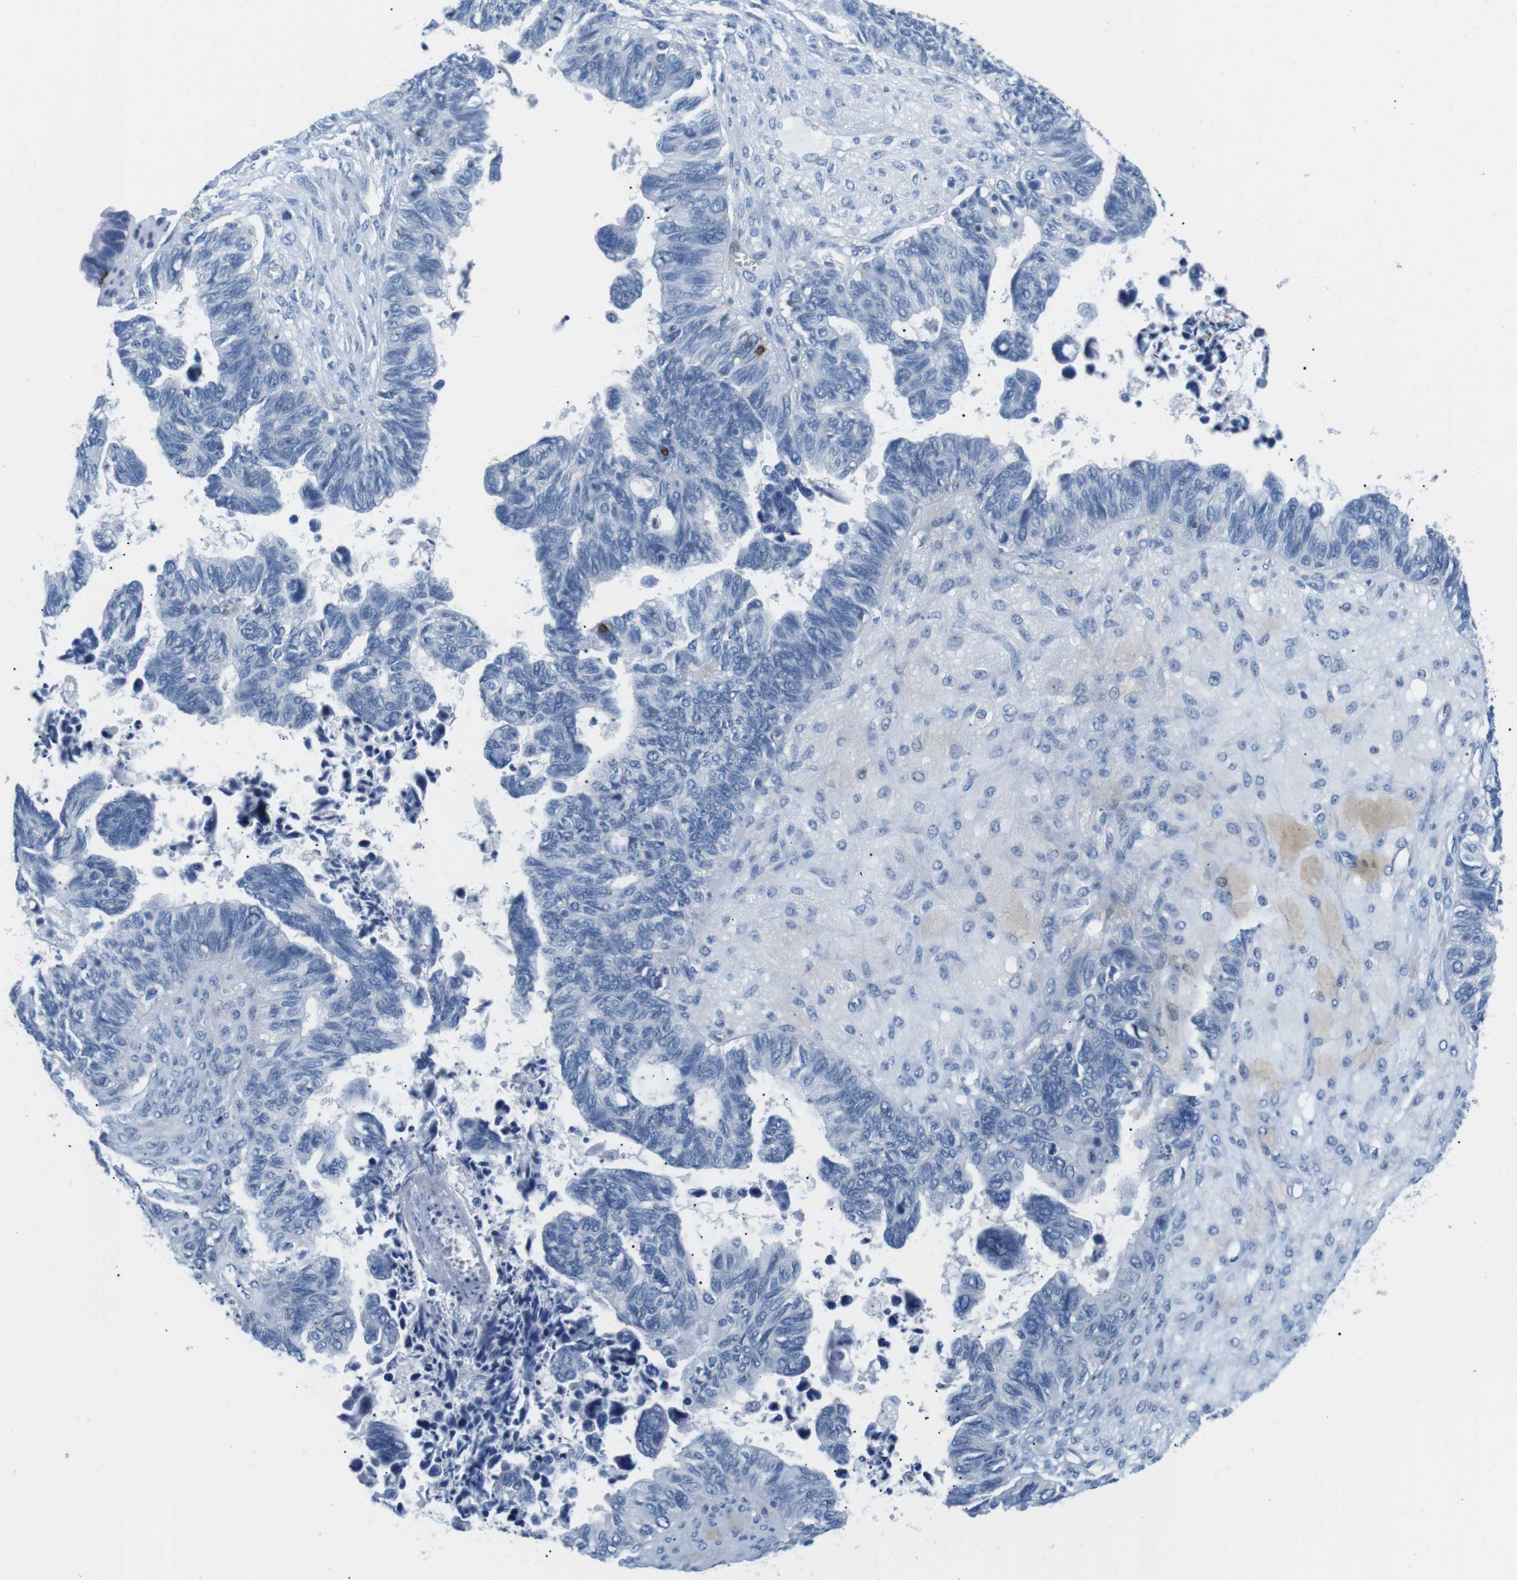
{"staining": {"intensity": "negative", "quantity": "none", "location": "none"}, "tissue": "ovarian cancer", "cell_type": "Tumor cells", "image_type": "cancer", "snomed": [{"axis": "morphology", "description": "Cystadenocarcinoma, serous, NOS"}, {"axis": "topography", "description": "Ovary"}], "caption": "High power microscopy micrograph of an immunohistochemistry (IHC) photomicrograph of ovarian cancer (serous cystadenocarcinoma), revealing no significant staining in tumor cells.", "gene": "TNFRSF4", "patient": {"sex": "female", "age": 79}}